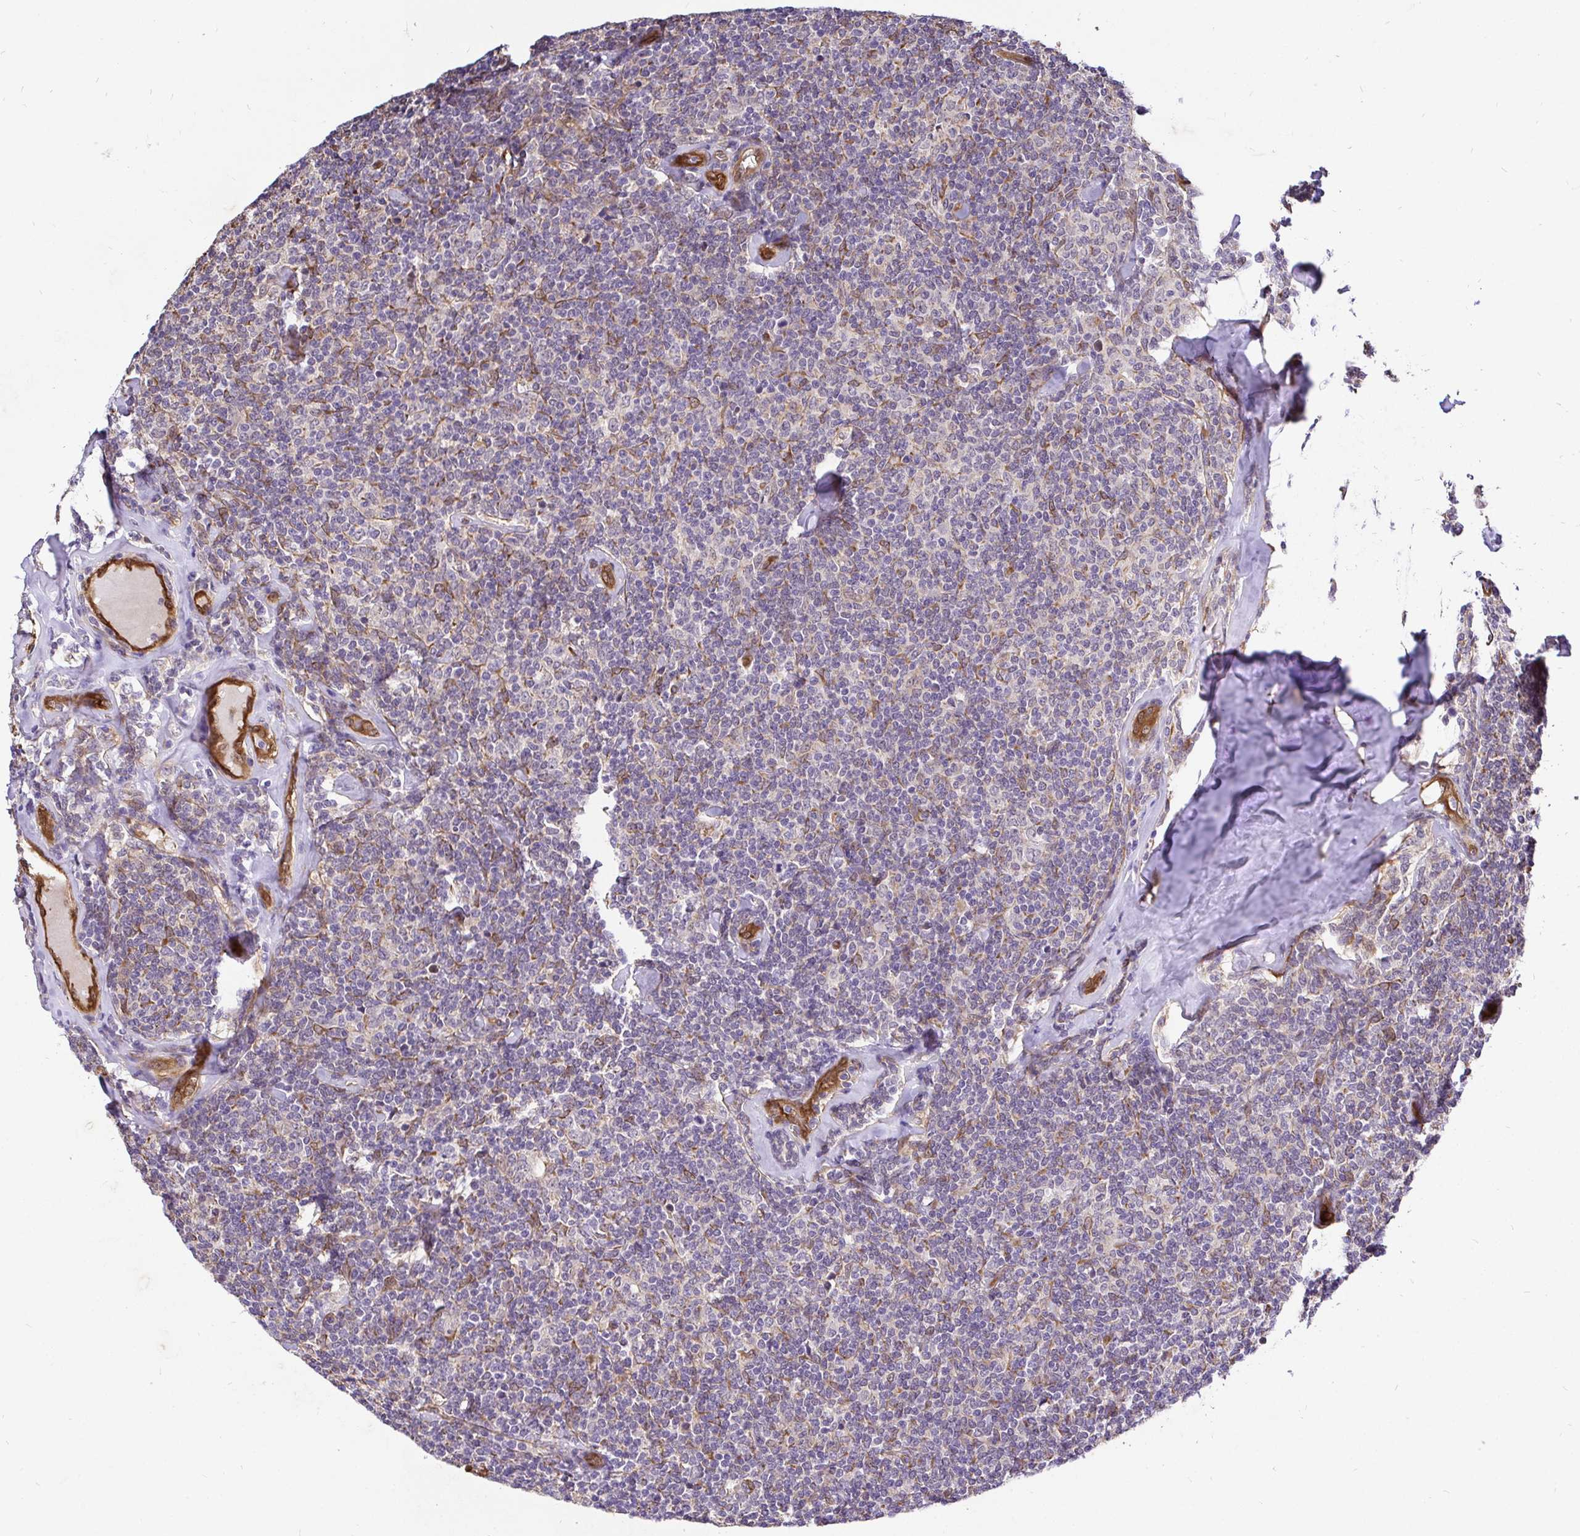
{"staining": {"intensity": "weak", "quantity": "<25%", "location": "cytoplasmic/membranous"}, "tissue": "lymphoma", "cell_type": "Tumor cells", "image_type": "cancer", "snomed": [{"axis": "morphology", "description": "Malignant lymphoma, non-Hodgkin's type, Low grade"}, {"axis": "topography", "description": "Lymph node"}], "caption": "This image is of low-grade malignant lymphoma, non-Hodgkin's type stained with immunohistochemistry to label a protein in brown with the nuclei are counter-stained blue. There is no staining in tumor cells.", "gene": "CCDC122", "patient": {"sex": "female", "age": 56}}